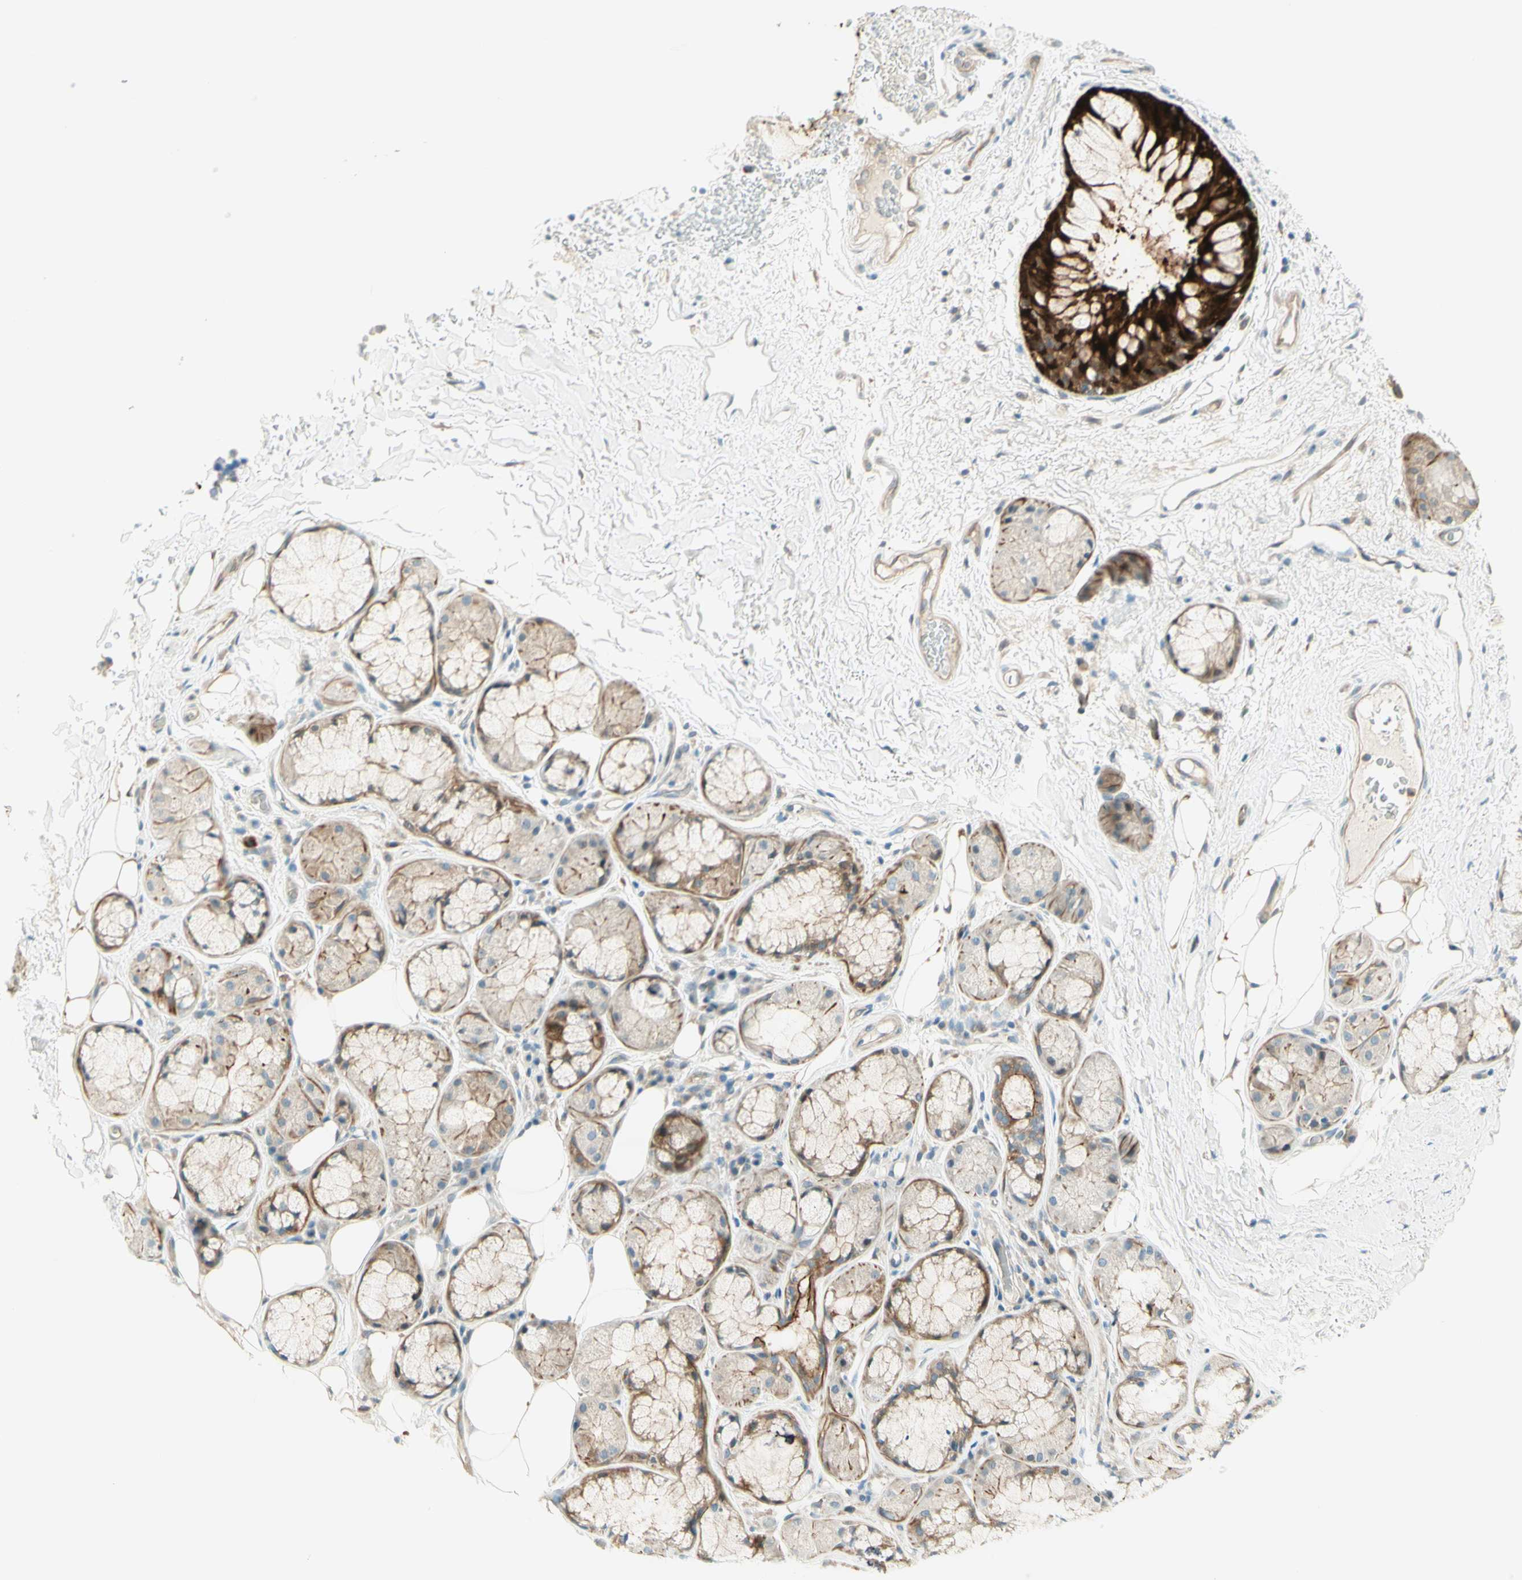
{"staining": {"intensity": "moderate", "quantity": "25%-75%", "location": "cytoplasmic/membranous"}, "tissue": "bronchus", "cell_type": "Respiratory epithelial cells", "image_type": "normal", "snomed": [{"axis": "morphology", "description": "Normal tissue, NOS"}, {"axis": "topography", "description": "Bronchus"}], "caption": "Immunohistochemical staining of benign bronchus exhibits moderate cytoplasmic/membranous protein expression in about 25%-75% of respiratory epithelial cells.", "gene": "PROM1", "patient": {"sex": "male", "age": 66}}